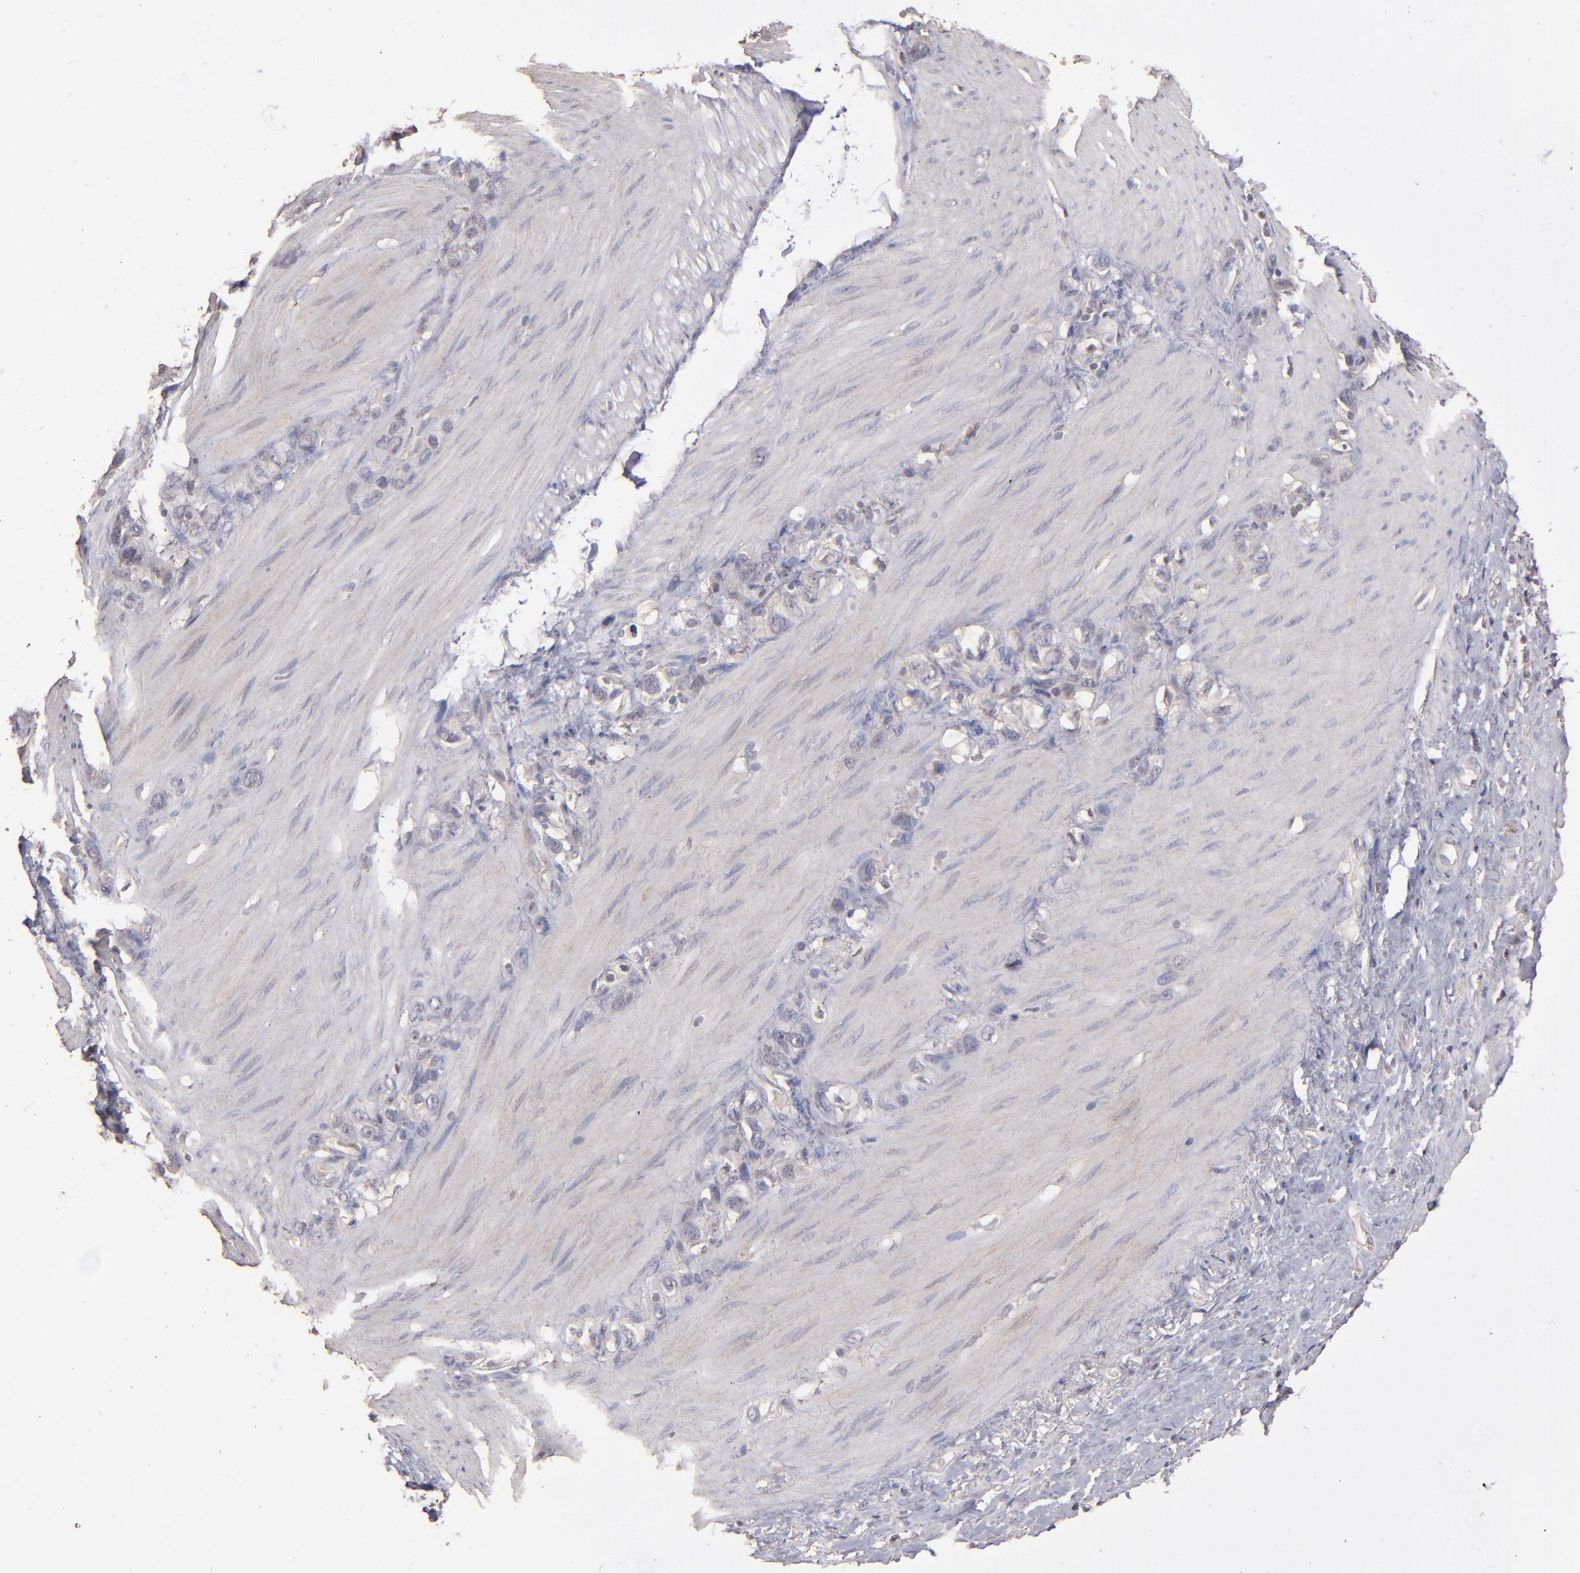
{"staining": {"intensity": "weak", "quantity": "25%-75%", "location": "cytoplasmic/membranous"}, "tissue": "stomach cancer", "cell_type": "Tumor cells", "image_type": "cancer", "snomed": [{"axis": "morphology", "description": "Normal tissue, NOS"}, {"axis": "morphology", "description": "Adenocarcinoma, NOS"}, {"axis": "morphology", "description": "Adenocarcinoma, High grade"}, {"axis": "topography", "description": "Stomach, upper"}, {"axis": "topography", "description": "Stomach"}], "caption": "Stomach high-grade adenocarcinoma stained with DAB (3,3'-diaminobenzidine) immunohistochemistry demonstrates low levels of weak cytoplasmic/membranous positivity in approximately 25%-75% of tumor cells.", "gene": "FAT1", "patient": {"sex": "female", "age": 65}}